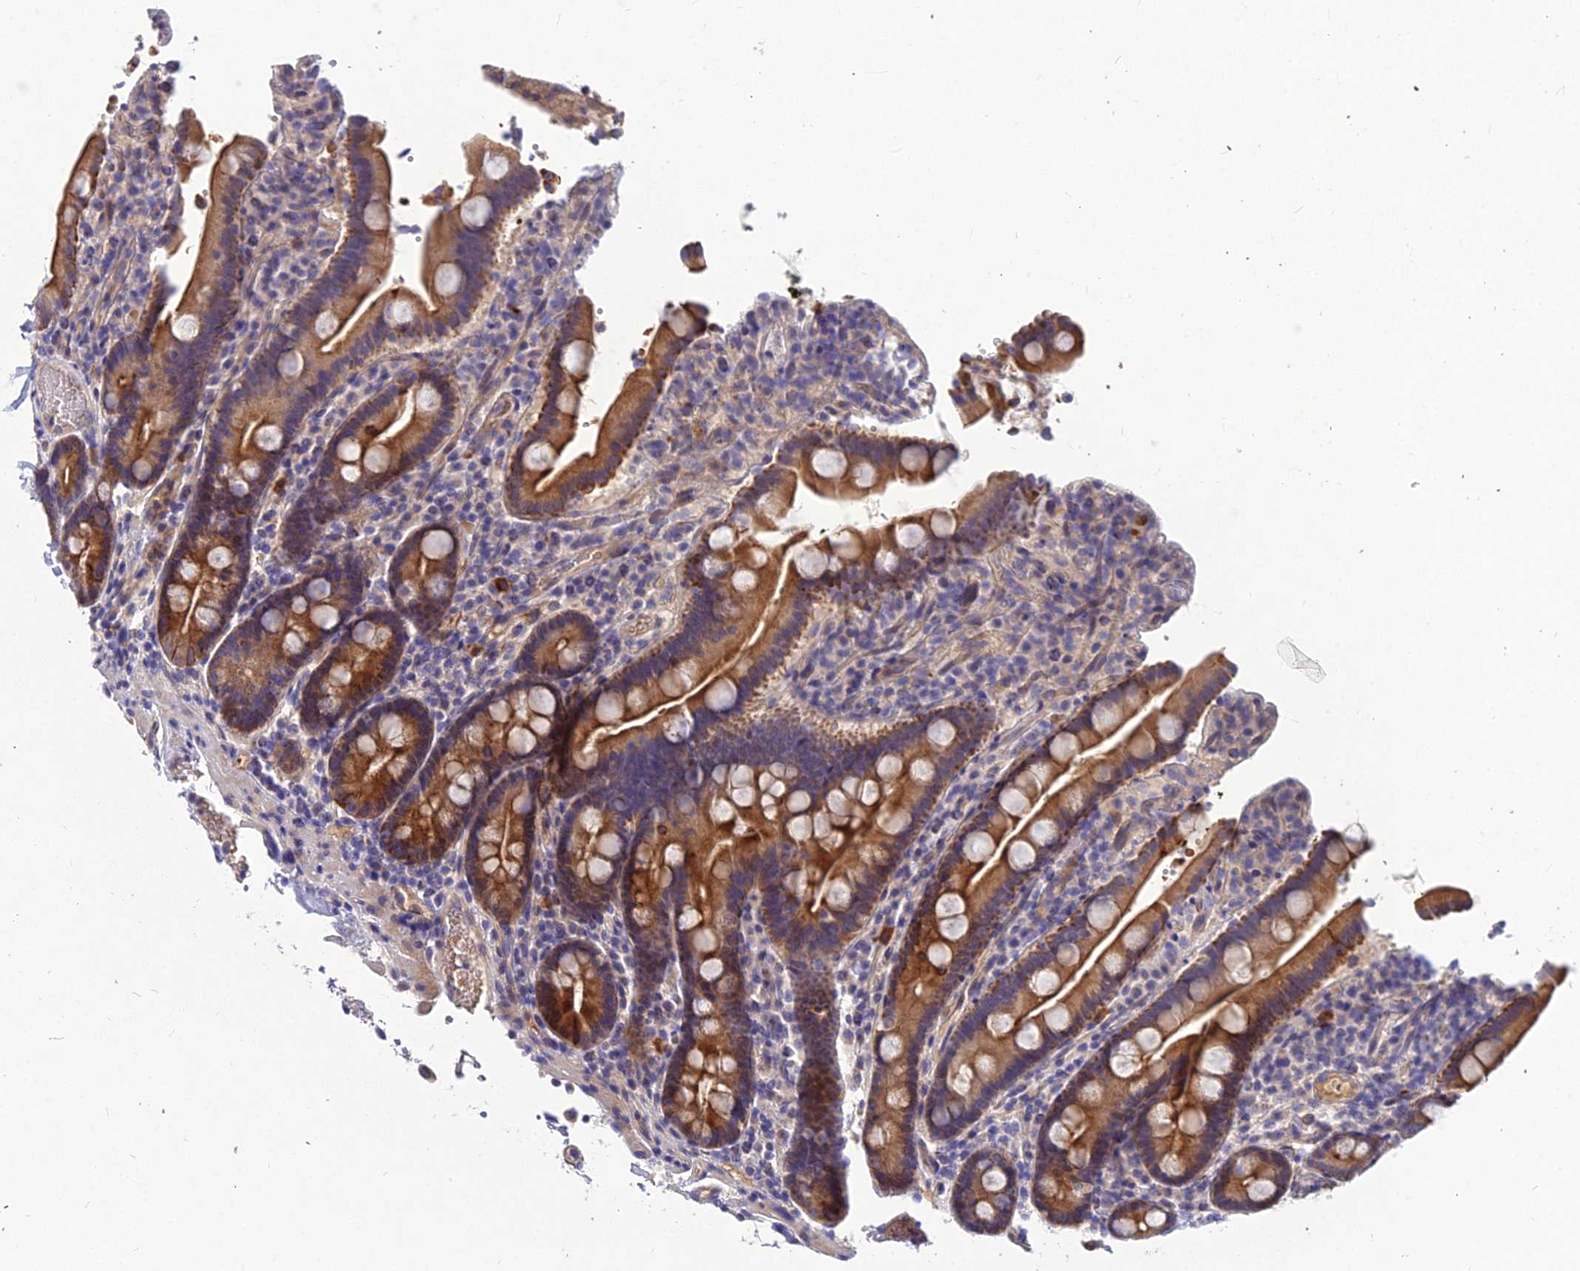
{"staining": {"intensity": "strong", "quantity": ">75%", "location": "cytoplasmic/membranous"}, "tissue": "duodenum", "cell_type": "Glandular cells", "image_type": "normal", "snomed": [{"axis": "morphology", "description": "Normal tissue, NOS"}, {"axis": "topography", "description": "Small intestine, NOS"}], "caption": "Immunohistochemistry (IHC) micrograph of benign duodenum: duodenum stained using immunohistochemistry displays high levels of strong protein expression localized specifically in the cytoplasmic/membranous of glandular cells, appearing as a cytoplasmic/membranous brown color.", "gene": "DMRTA1", "patient": {"sex": "female", "age": 71}}